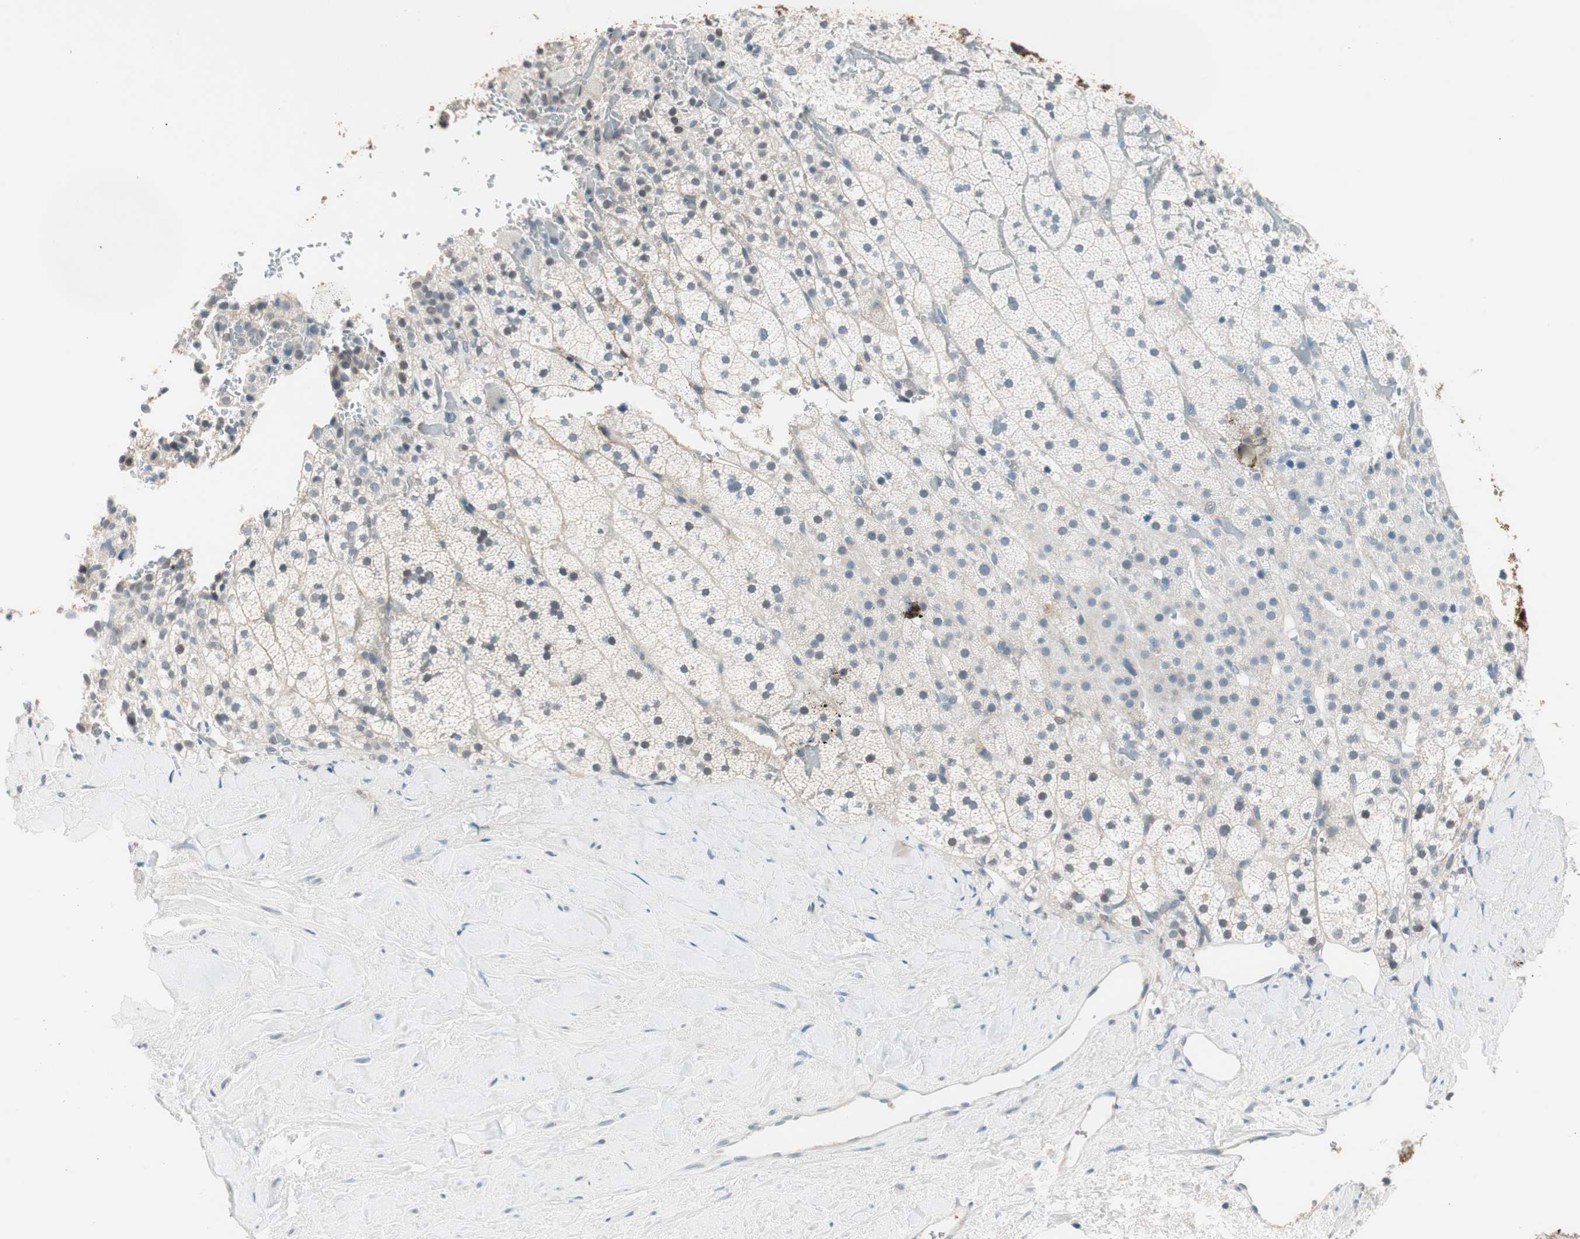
{"staining": {"intensity": "negative", "quantity": "none", "location": "none"}, "tissue": "adrenal gland", "cell_type": "Glandular cells", "image_type": "normal", "snomed": [{"axis": "morphology", "description": "Normal tissue, NOS"}, {"axis": "topography", "description": "Adrenal gland"}], "caption": "Immunohistochemistry (IHC) micrograph of benign adrenal gland: adrenal gland stained with DAB (3,3'-diaminobenzidine) reveals no significant protein staining in glandular cells.", "gene": "GNAO1", "patient": {"sex": "male", "age": 35}}